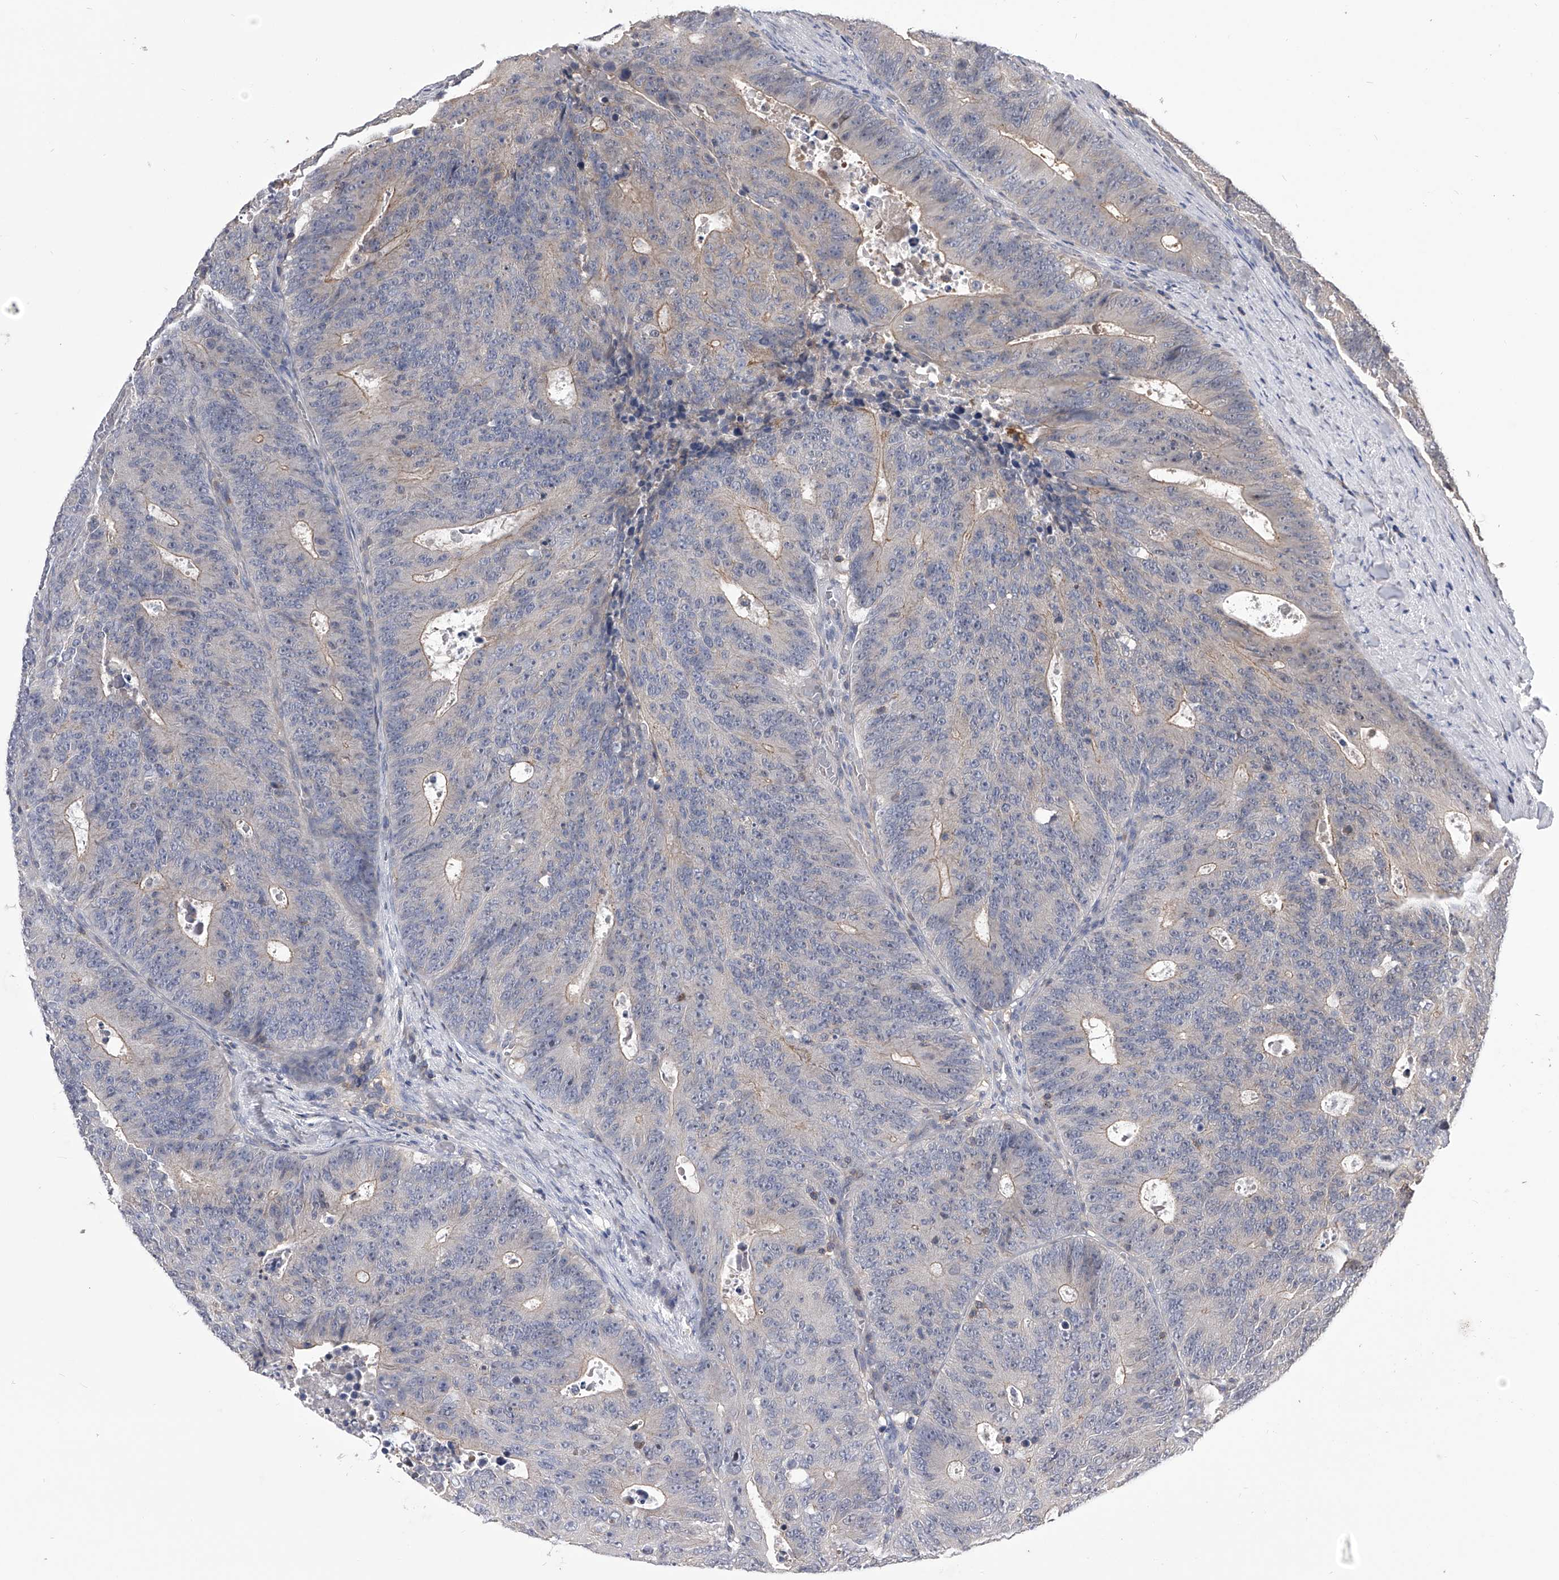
{"staining": {"intensity": "moderate", "quantity": "<25%", "location": "cytoplasmic/membranous"}, "tissue": "colorectal cancer", "cell_type": "Tumor cells", "image_type": "cancer", "snomed": [{"axis": "morphology", "description": "Adenocarcinoma, NOS"}, {"axis": "topography", "description": "Colon"}], "caption": "Brown immunohistochemical staining in human colorectal cancer (adenocarcinoma) displays moderate cytoplasmic/membranous expression in about <25% of tumor cells.", "gene": "PAN3", "patient": {"sex": "male", "age": 87}}